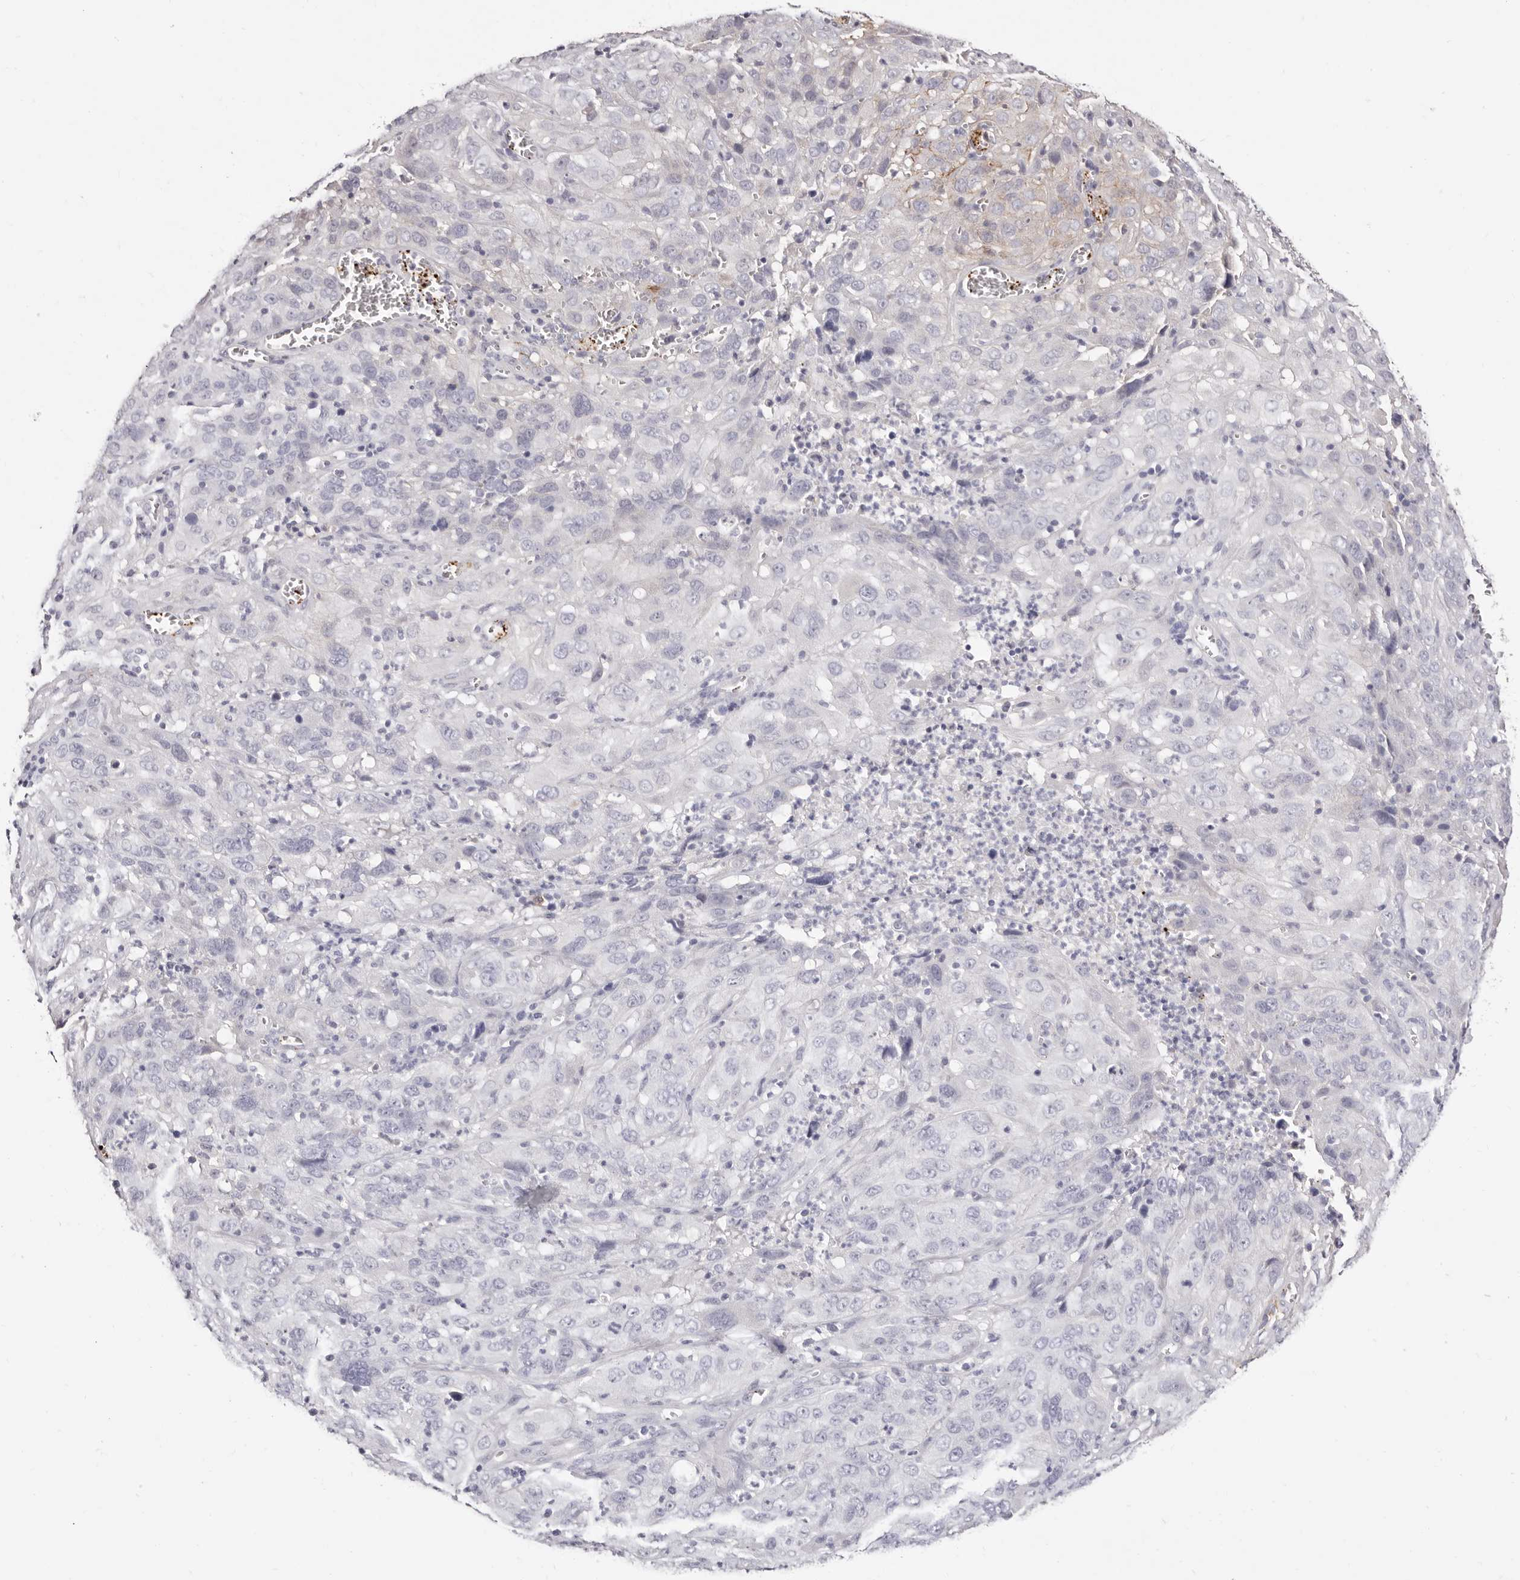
{"staining": {"intensity": "negative", "quantity": "none", "location": "none"}, "tissue": "cervical cancer", "cell_type": "Tumor cells", "image_type": "cancer", "snomed": [{"axis": "morphology", "description": "Squamous cell carcinoma, NOS"}, {"axis": "topography", "description": "Cervix"}], "caption": "DAB (3,3'-diaminobenzidine) immunohistochemical staining of cervical cancer (squamous cell carcinoma) reveals no significant staining in tumor cells.", "gene": "PF4", "patient": {"sex": "female", "age": 32}}